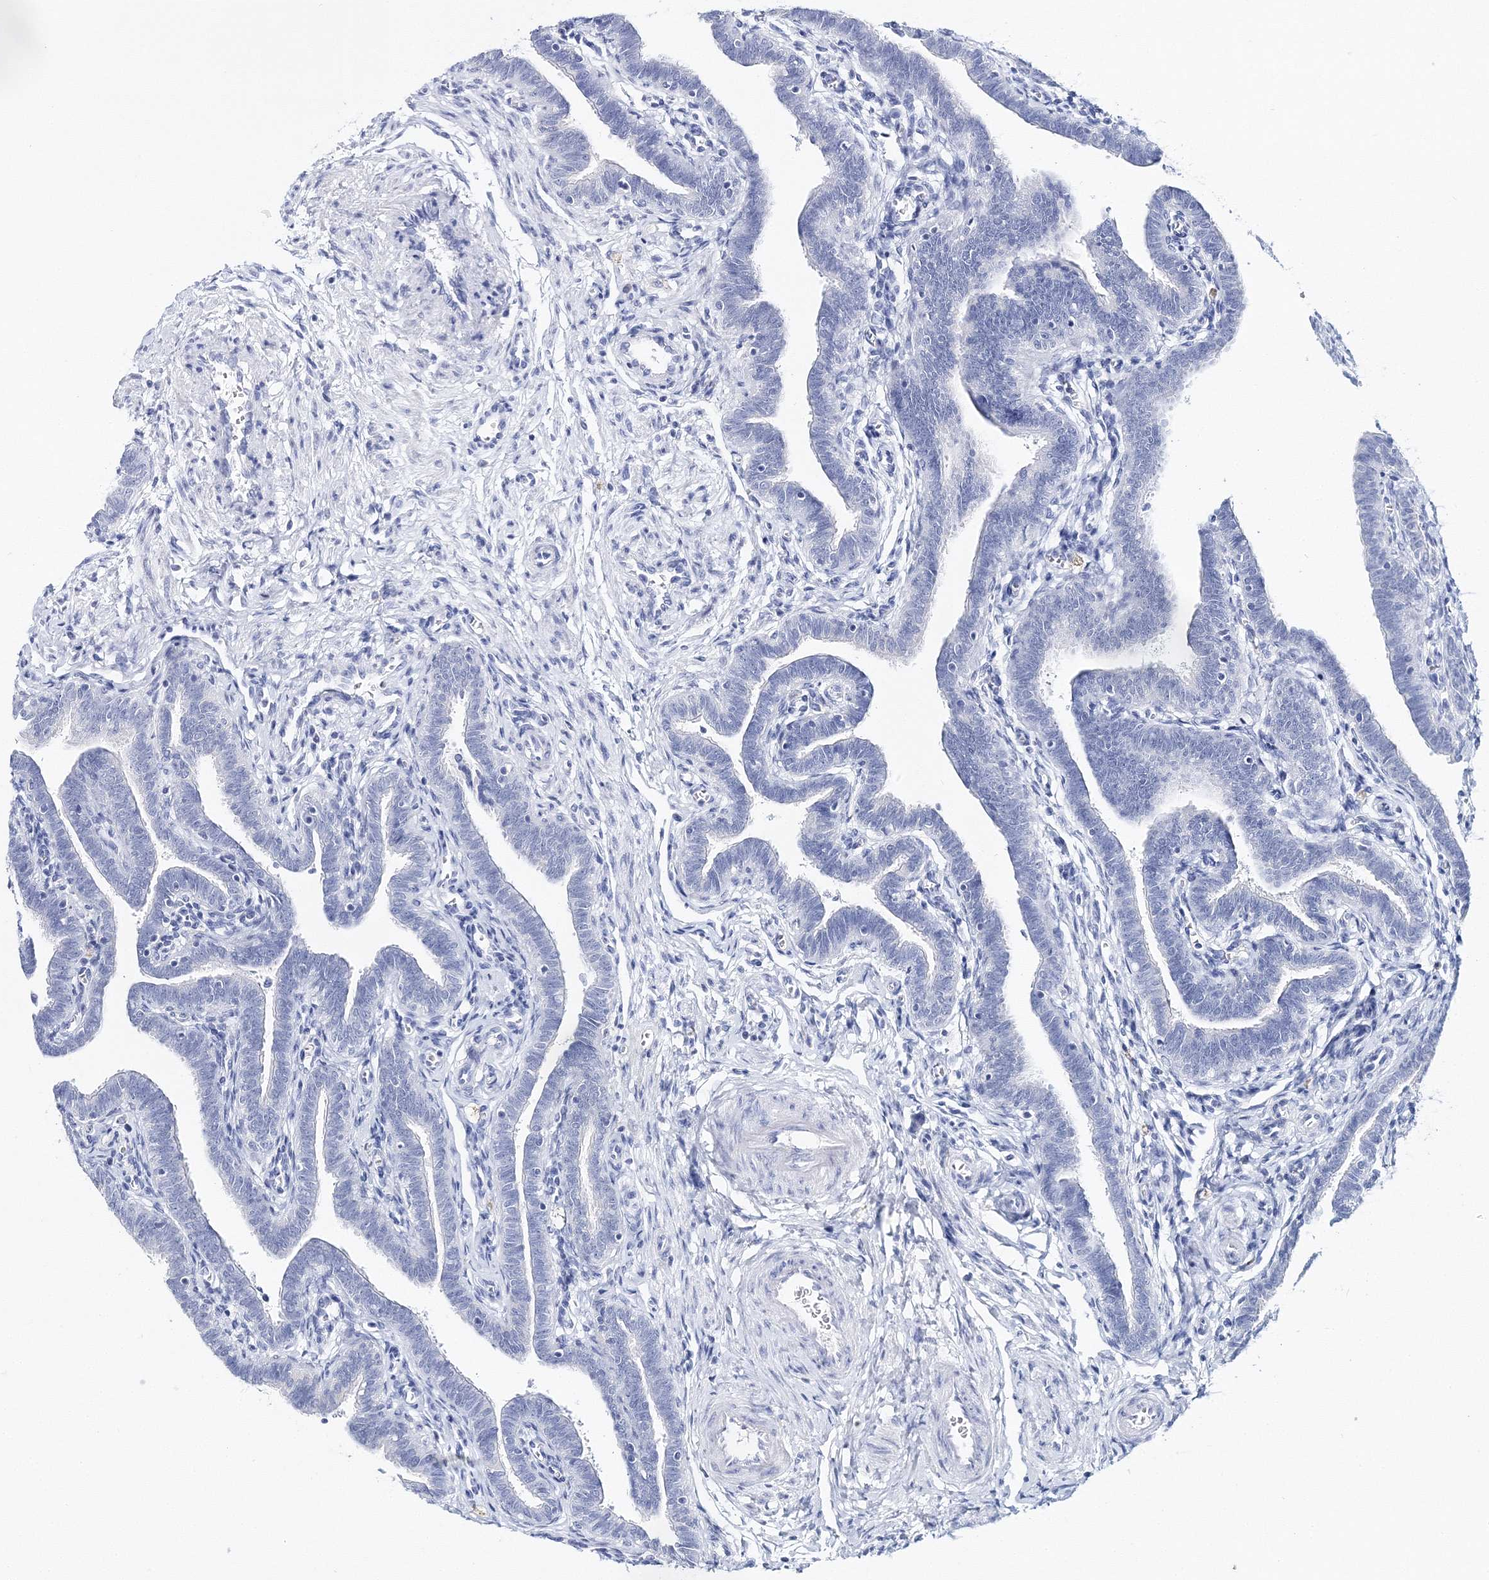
{"staining": {"intensity": "negative", "quantity": "none", "location": "none"}, "tissue": "fallopian tube", "cell_type": "Glandular cells", "image_type": "normal", "snomed": [{"axis": "morphology", "description": "Normal tissue, NOS"}, {"axis": "topography", "description": "Fallopian tube"}], "caption": "Micrograph shows no protein expression in glandular cells of benign fallopian tube.", "gene": "MYOZ2", "patient": {"sex": "female", "age": 36}}